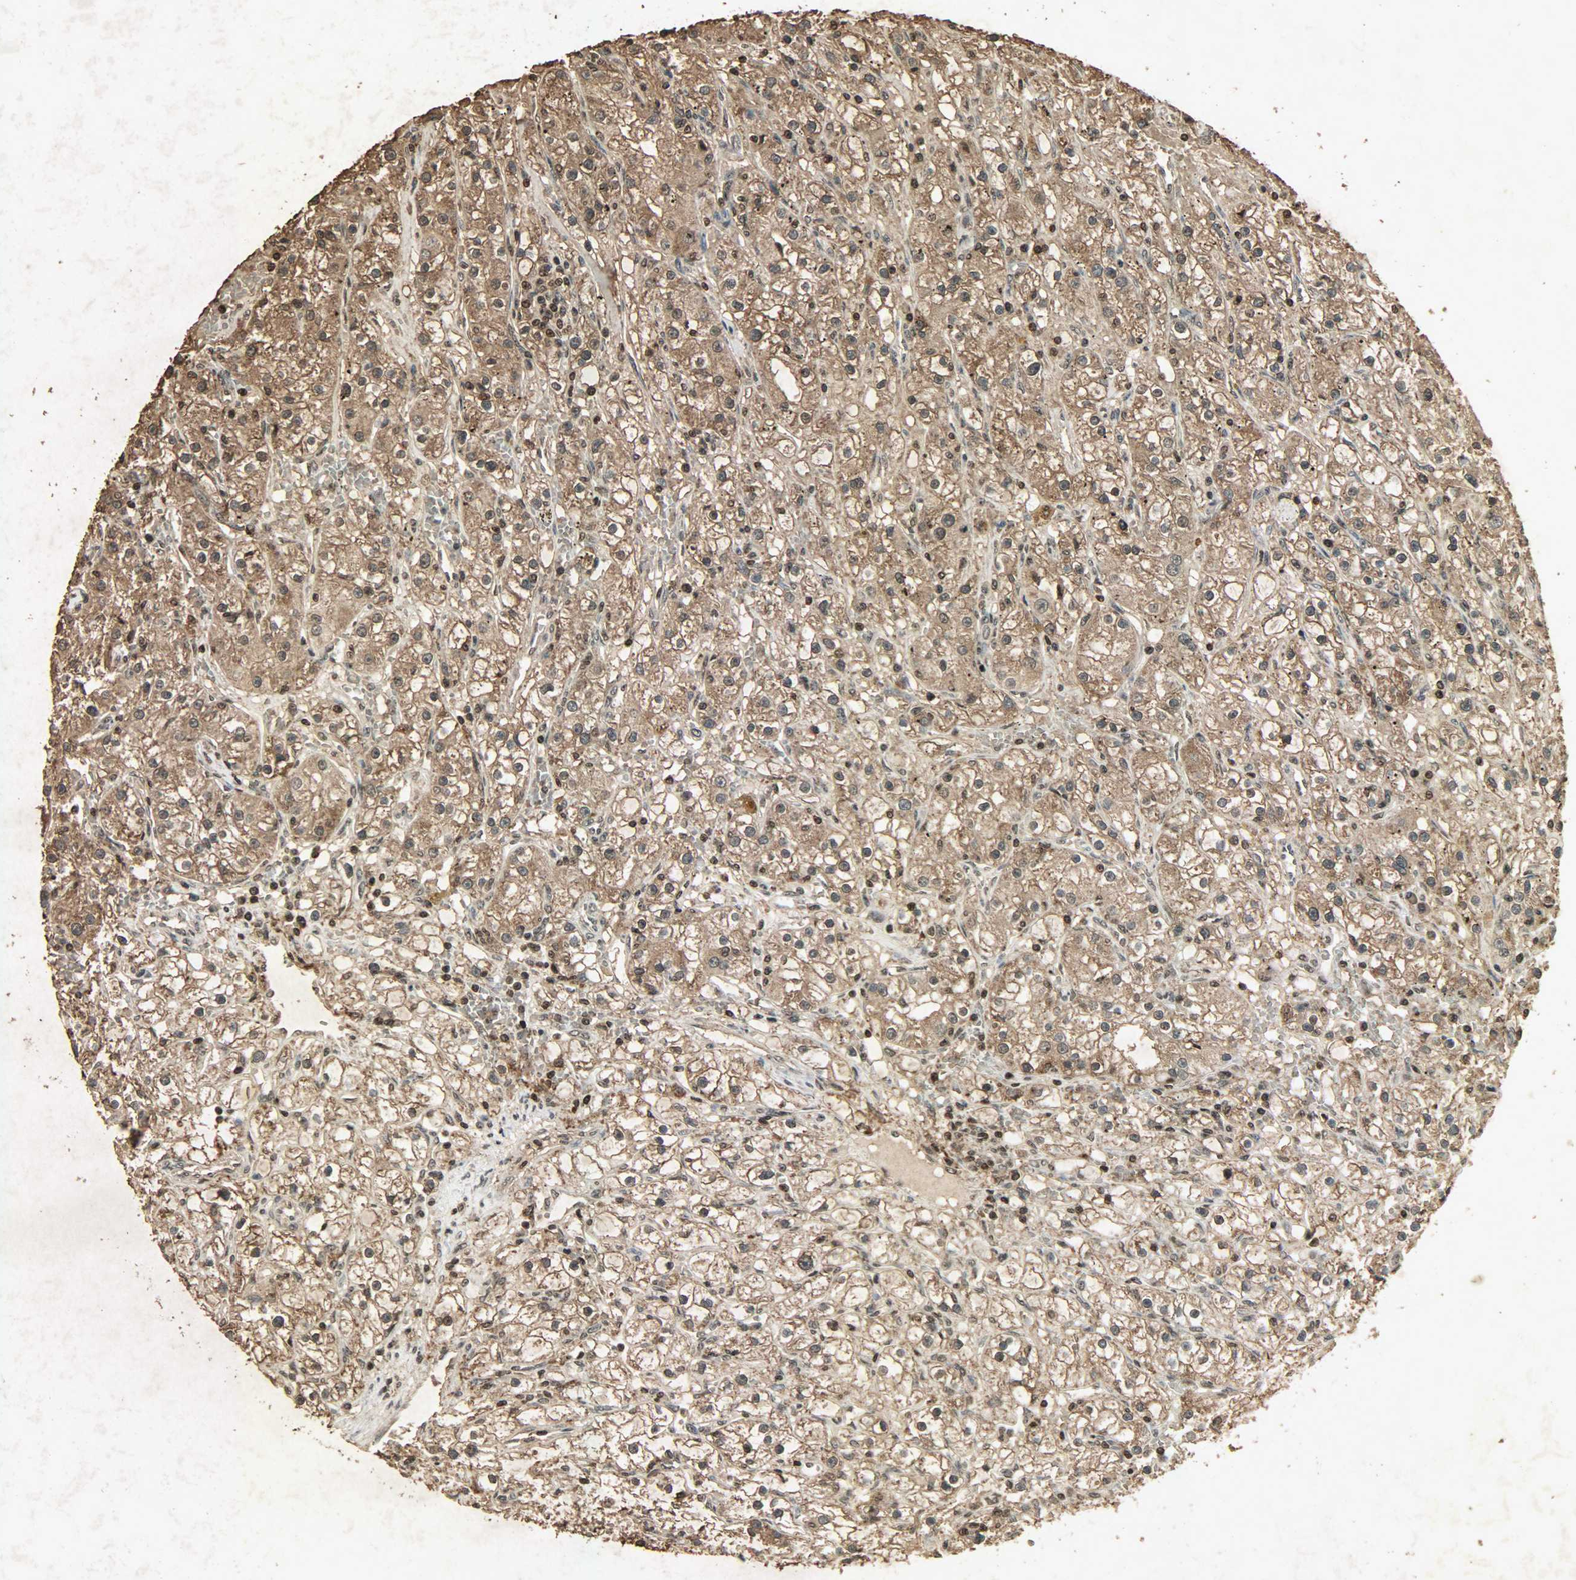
{"staining": {"intensity": "moderate", "quantity": ">75%", "location": "cytoplasmic/membranous,nuclear"}, "tissue": "renal cancer", "cell_type": "Tumor cells", "image_type": "cancer", "snomed": [{"axis": "morphology", "description": "Adenocarcinoma, NOS"}, {"axis": "topography", "description": "Kidney"}], "caption": "Immunohistochemistry of renal cancer demonstrates medium levels of moderate cytoplasmic/membranous and nuclear expression in about >75% of tumor cells.", "gene": "PPP3R1", "patient": {"sex": "male", "age": 56}}